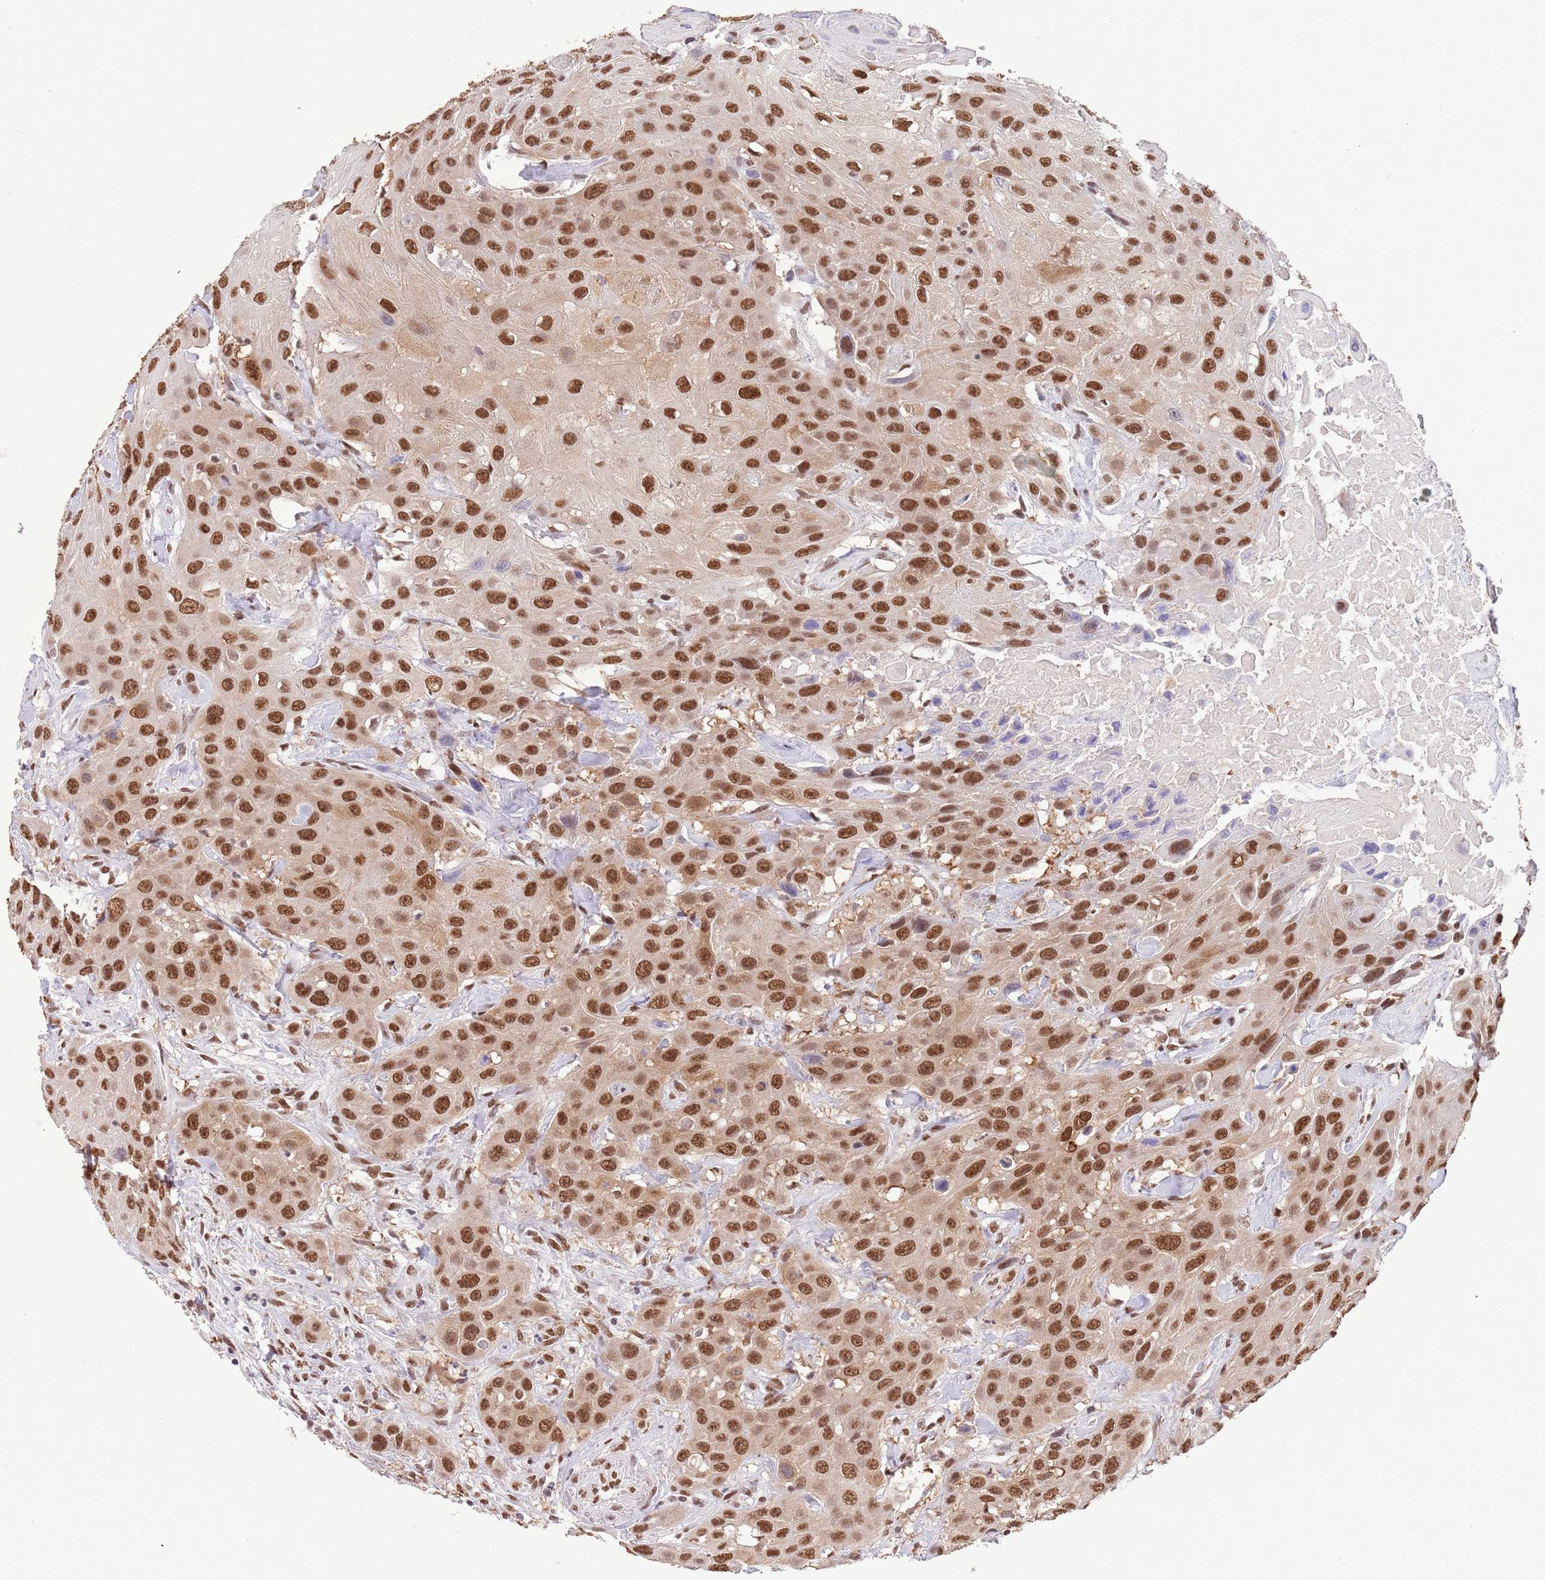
{"staining": {"intensity": "strong", "quantity": ">75%", "location": "nuclear"}, "tissue": "head and neck cancer", "cell_type": "Tumor cells", "image_type": "cancer", "snomed": [{"axis": "morphology", "description": "Squamous cell carcinoma, NOS"}, {"axis": "topography", "description": "Head-Neck"}], "caption": "Immunohistochemical staining of human head and neck squamous cell carcinoma exhibits strong nuclear protein staining in approximately >75% of tumor cells. (Stains: DAB (3,3'-diaminobenzidine) in brown, nuclei in blue, Microscopy: brightfield microscopy at high magnification).", "gene": "TRIM32", "patient": {"sex": "male", "age": 81}}